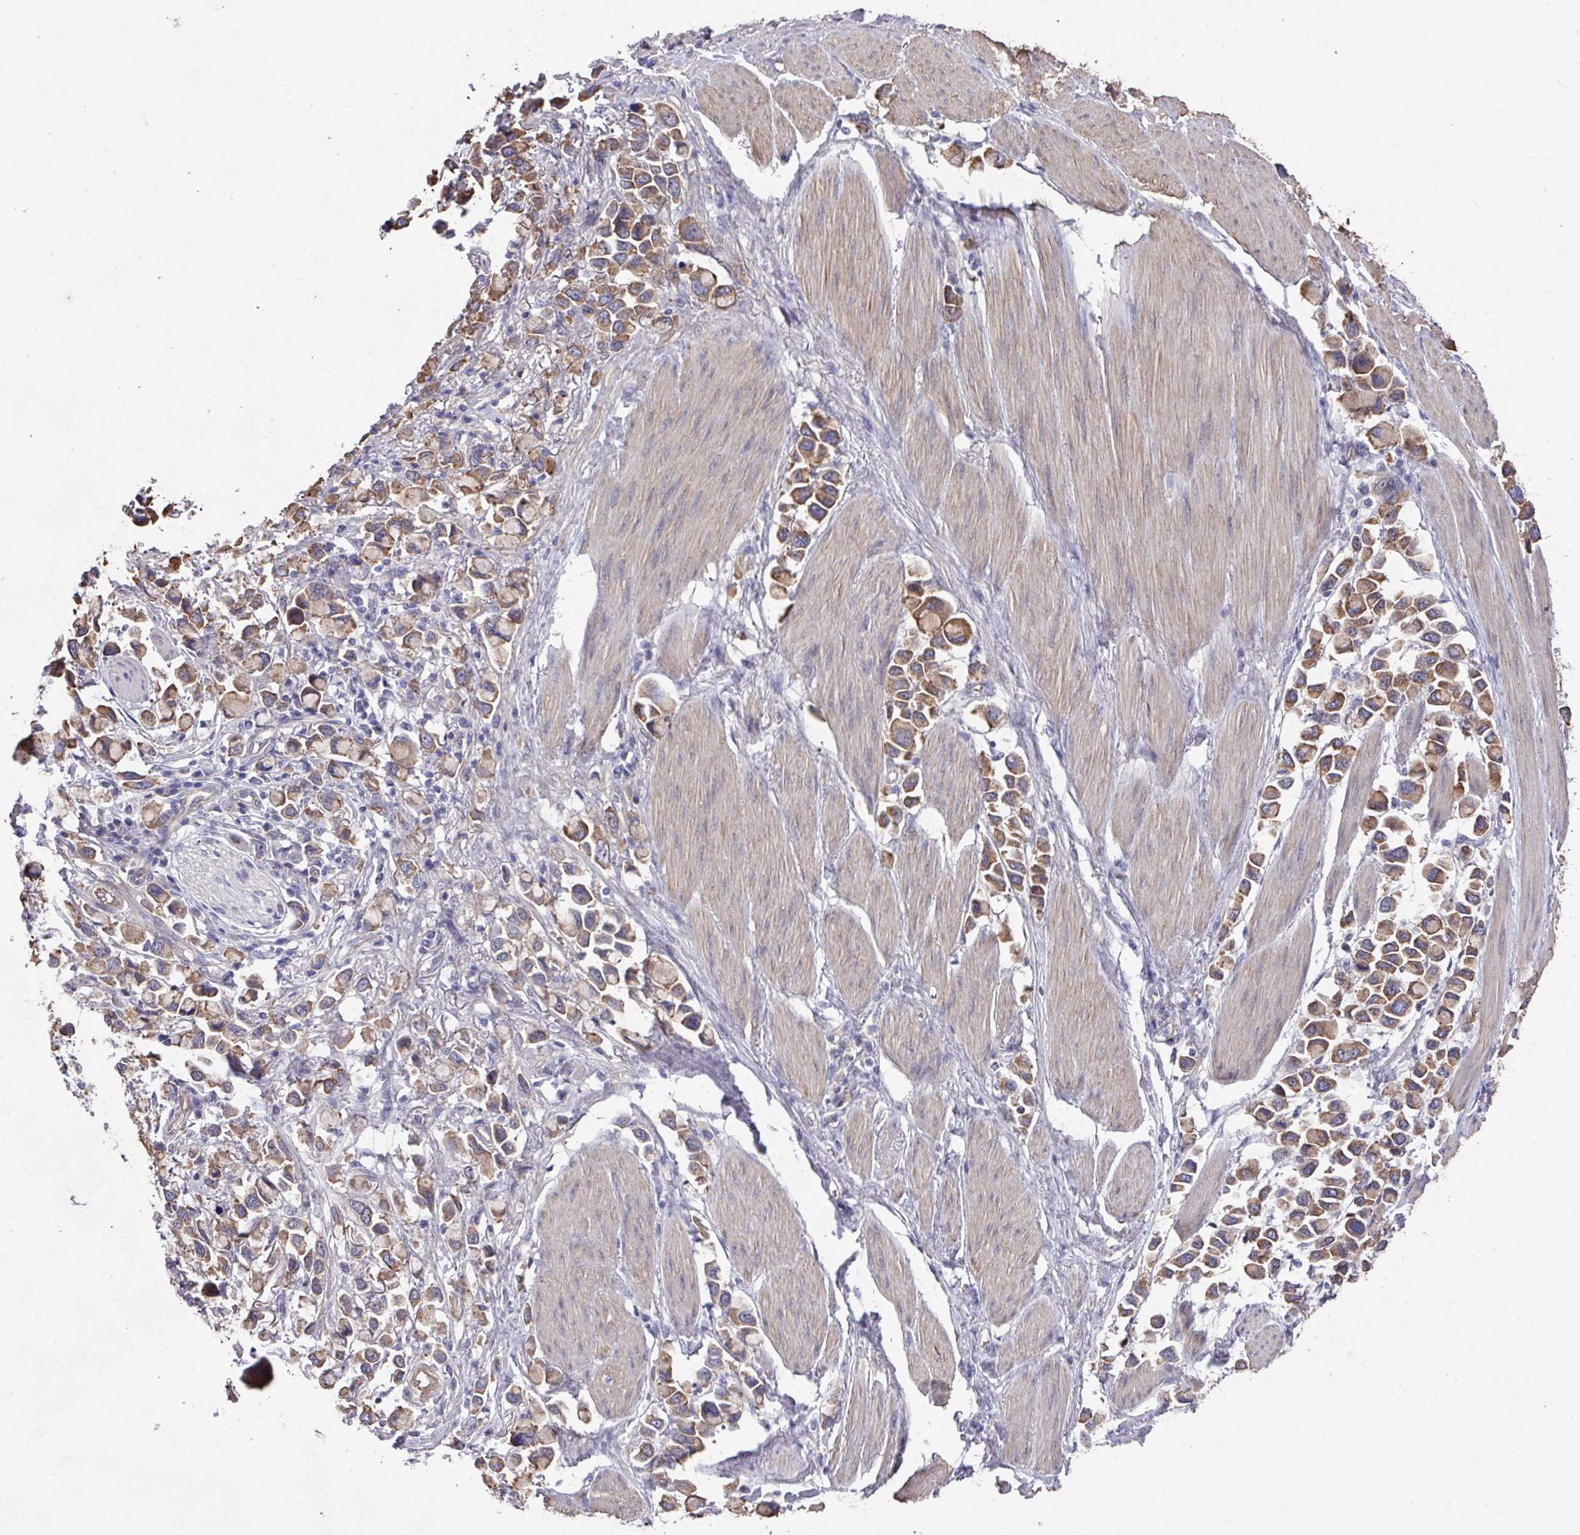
{"staining": {"intensity": "moderate", "quantity": ">75%", "location": "cytoplasmic/membranous"}, "tissue": "stomach cancer", "cell_type": "Tumor cells", "image_type": "cancer", "snomed": [{"axis": "morphology", "description": "Adenocarcinoma, NOS"}, {"axis": "topography", "description": "Stomach"}], "caption": "An immunohistochemistry (IHC) histopathology image of tumor tissue is shown. Protein staining in brown labels moderate cytoplasmic/membranous positivity in stomach cancer within tumor cells. The protein of interest is shown in brown color, while the nuclei are stained blue.", "gene": "PRR5", "patient": {"sex": "female", "age": 81}}